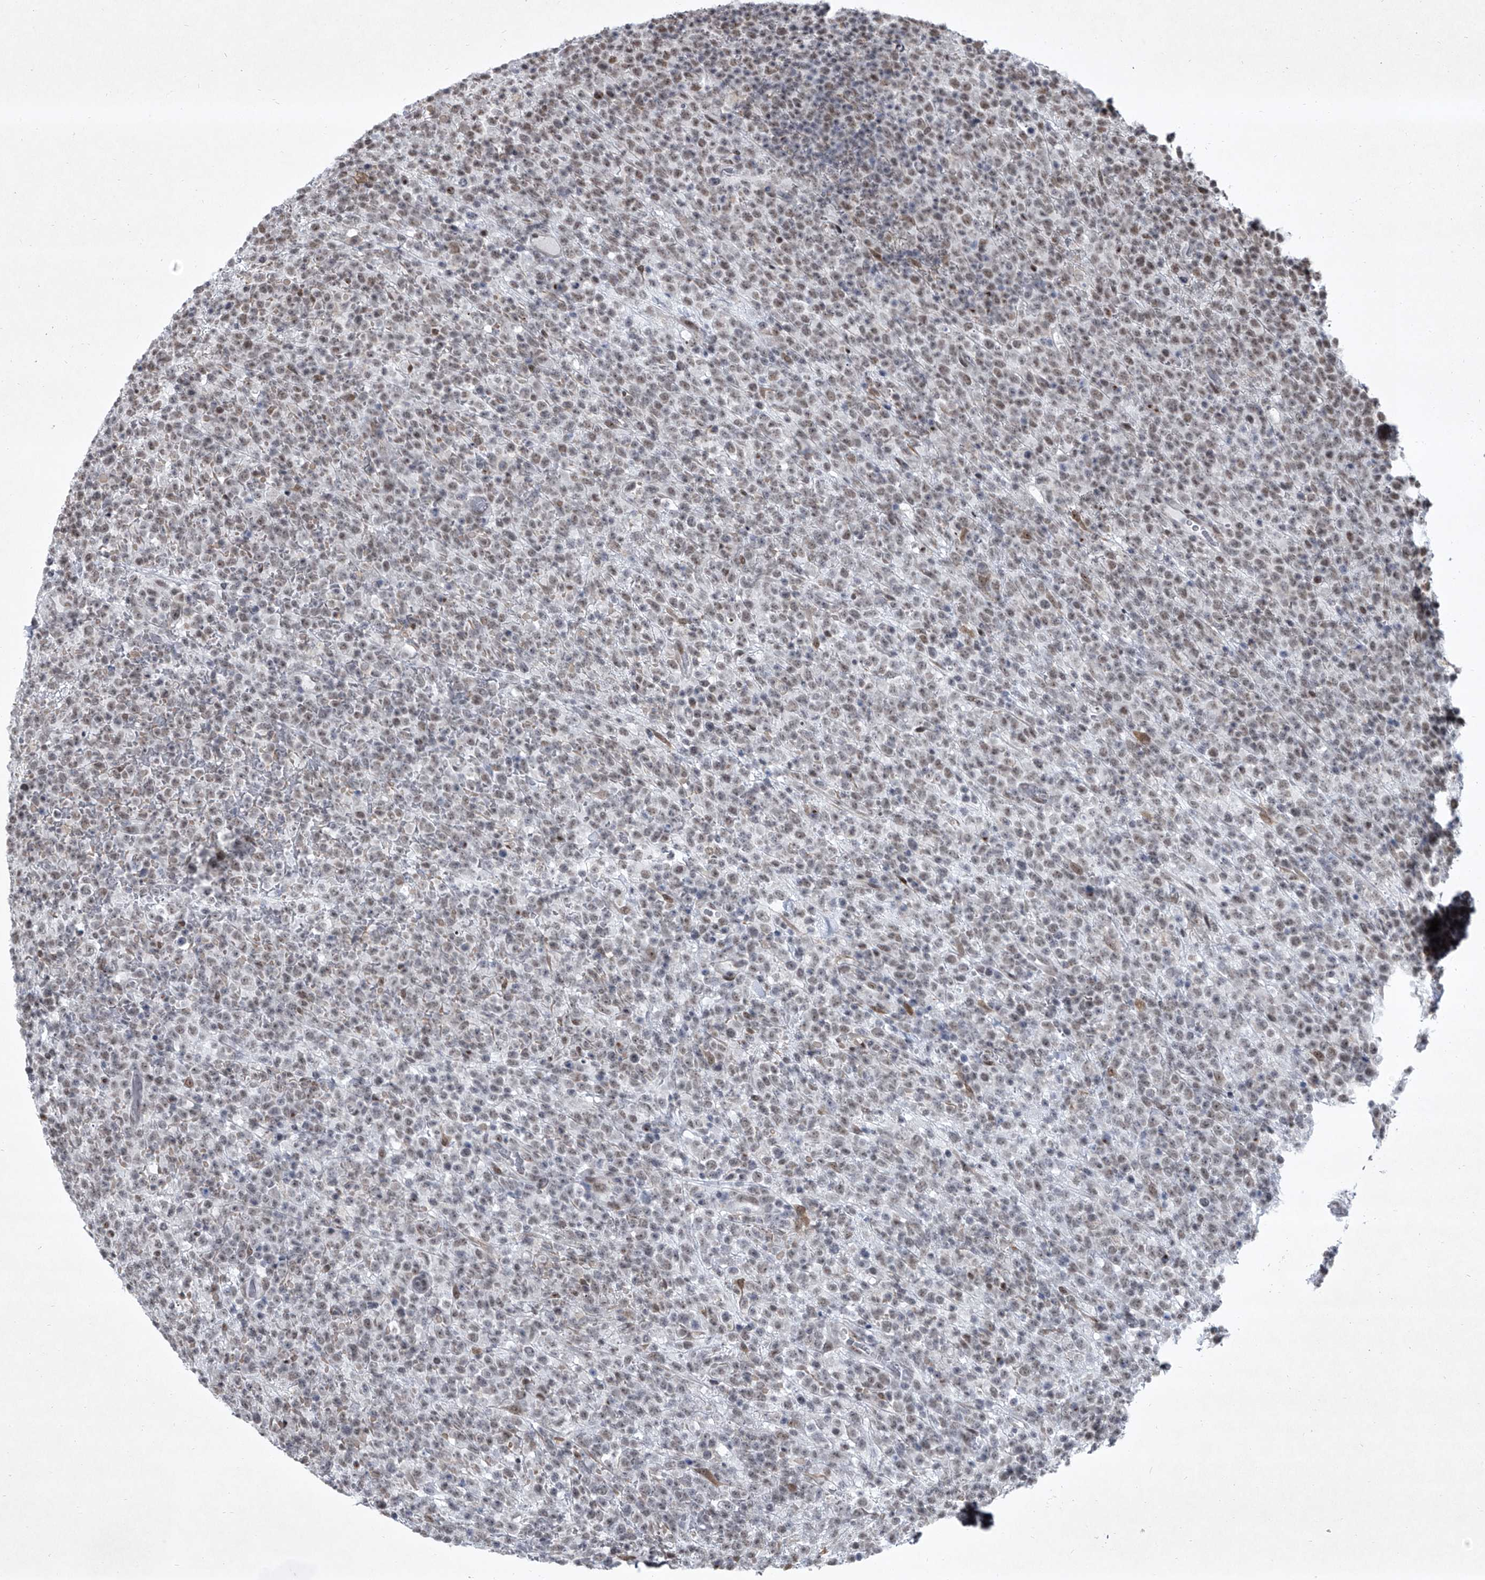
{"staining": {"intensity": "weak", "quantity": "25%-75%", "location": "nuclear"}, "tissue": "lymphoma", "cell_type": "Tumor cells", "image_type": "cancer", "snomed": [{"axis": "morphology", "description": "Malignant lymphoma, non-Hodgkin's type, High grade"}, {"axis": "topography", "description": "Colon"}], "caption": "Protein expression by IHC exhibits weak nuclear positivity in approximately 25%-75% of tumor cells in lymphoma. (DAB (3,3'-diaminobenzidine) IHC with brightfield microscopy, high magnification).", "gene": "MLLT1", "patient": {"sex": "female", "age": 53}}